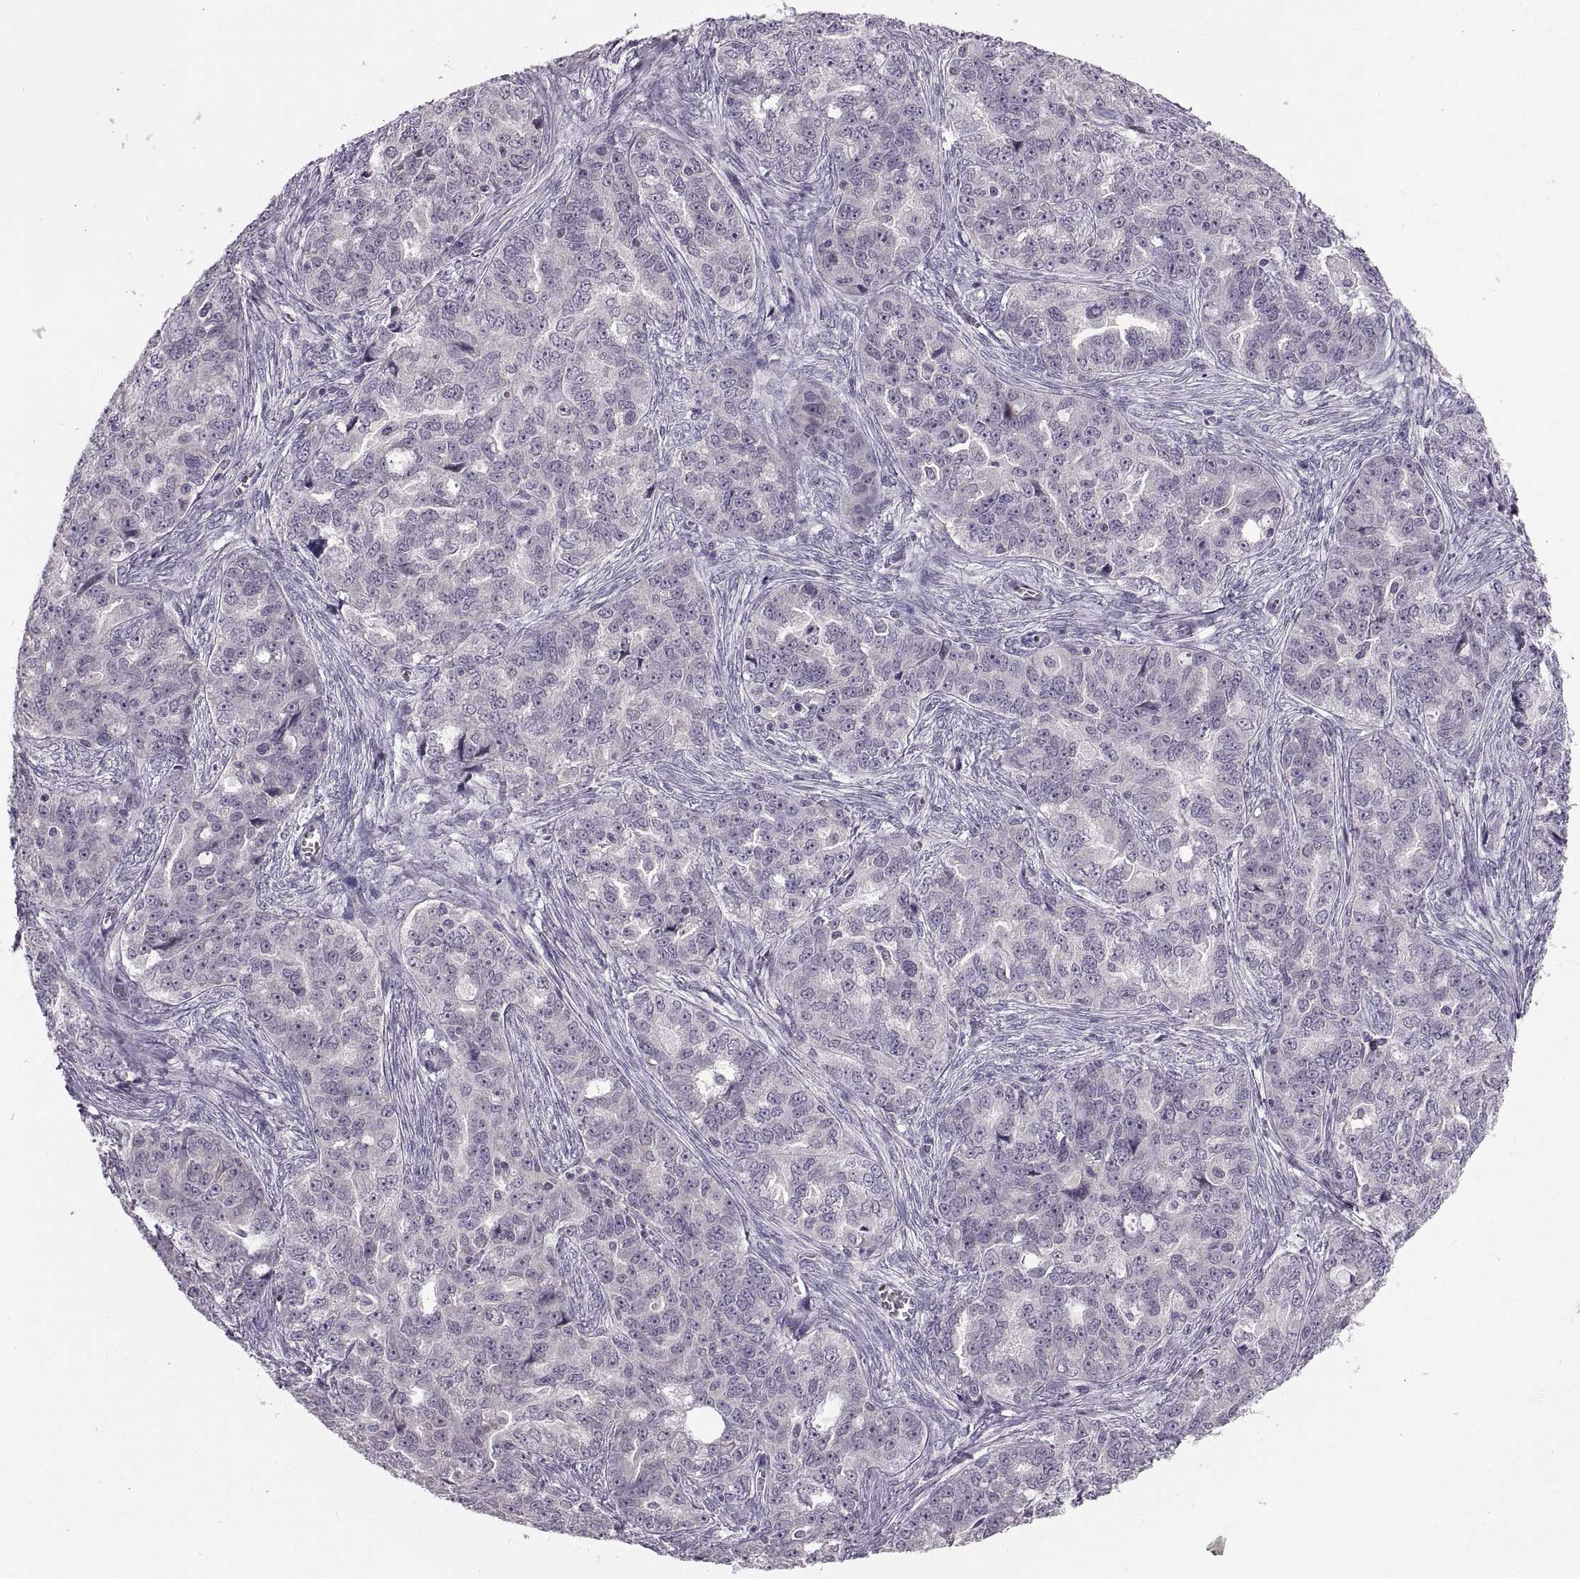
{"staining": {"intensity": "negative", "quantity": "none", "location": "none"}, "tissue": "ovarian cancer", "cell_type": "Tumor cells", "image_type": "cancer", "snomed": [{"axis": "morphology", "description": "Cystadenocarcinoma, serous, NOS"}, {"axis": "topography", "description": "Ovary"}], "caption": "An immunohistochemistry (IHC) histopathology image of serous cystadenocarcinoma (ovarian) is shown. There is no staining in tumor cells of serous cystadenocarcinoma (ovarian).", "gene": "ADH6", "patient": {"sex": "female", "age": 51}}